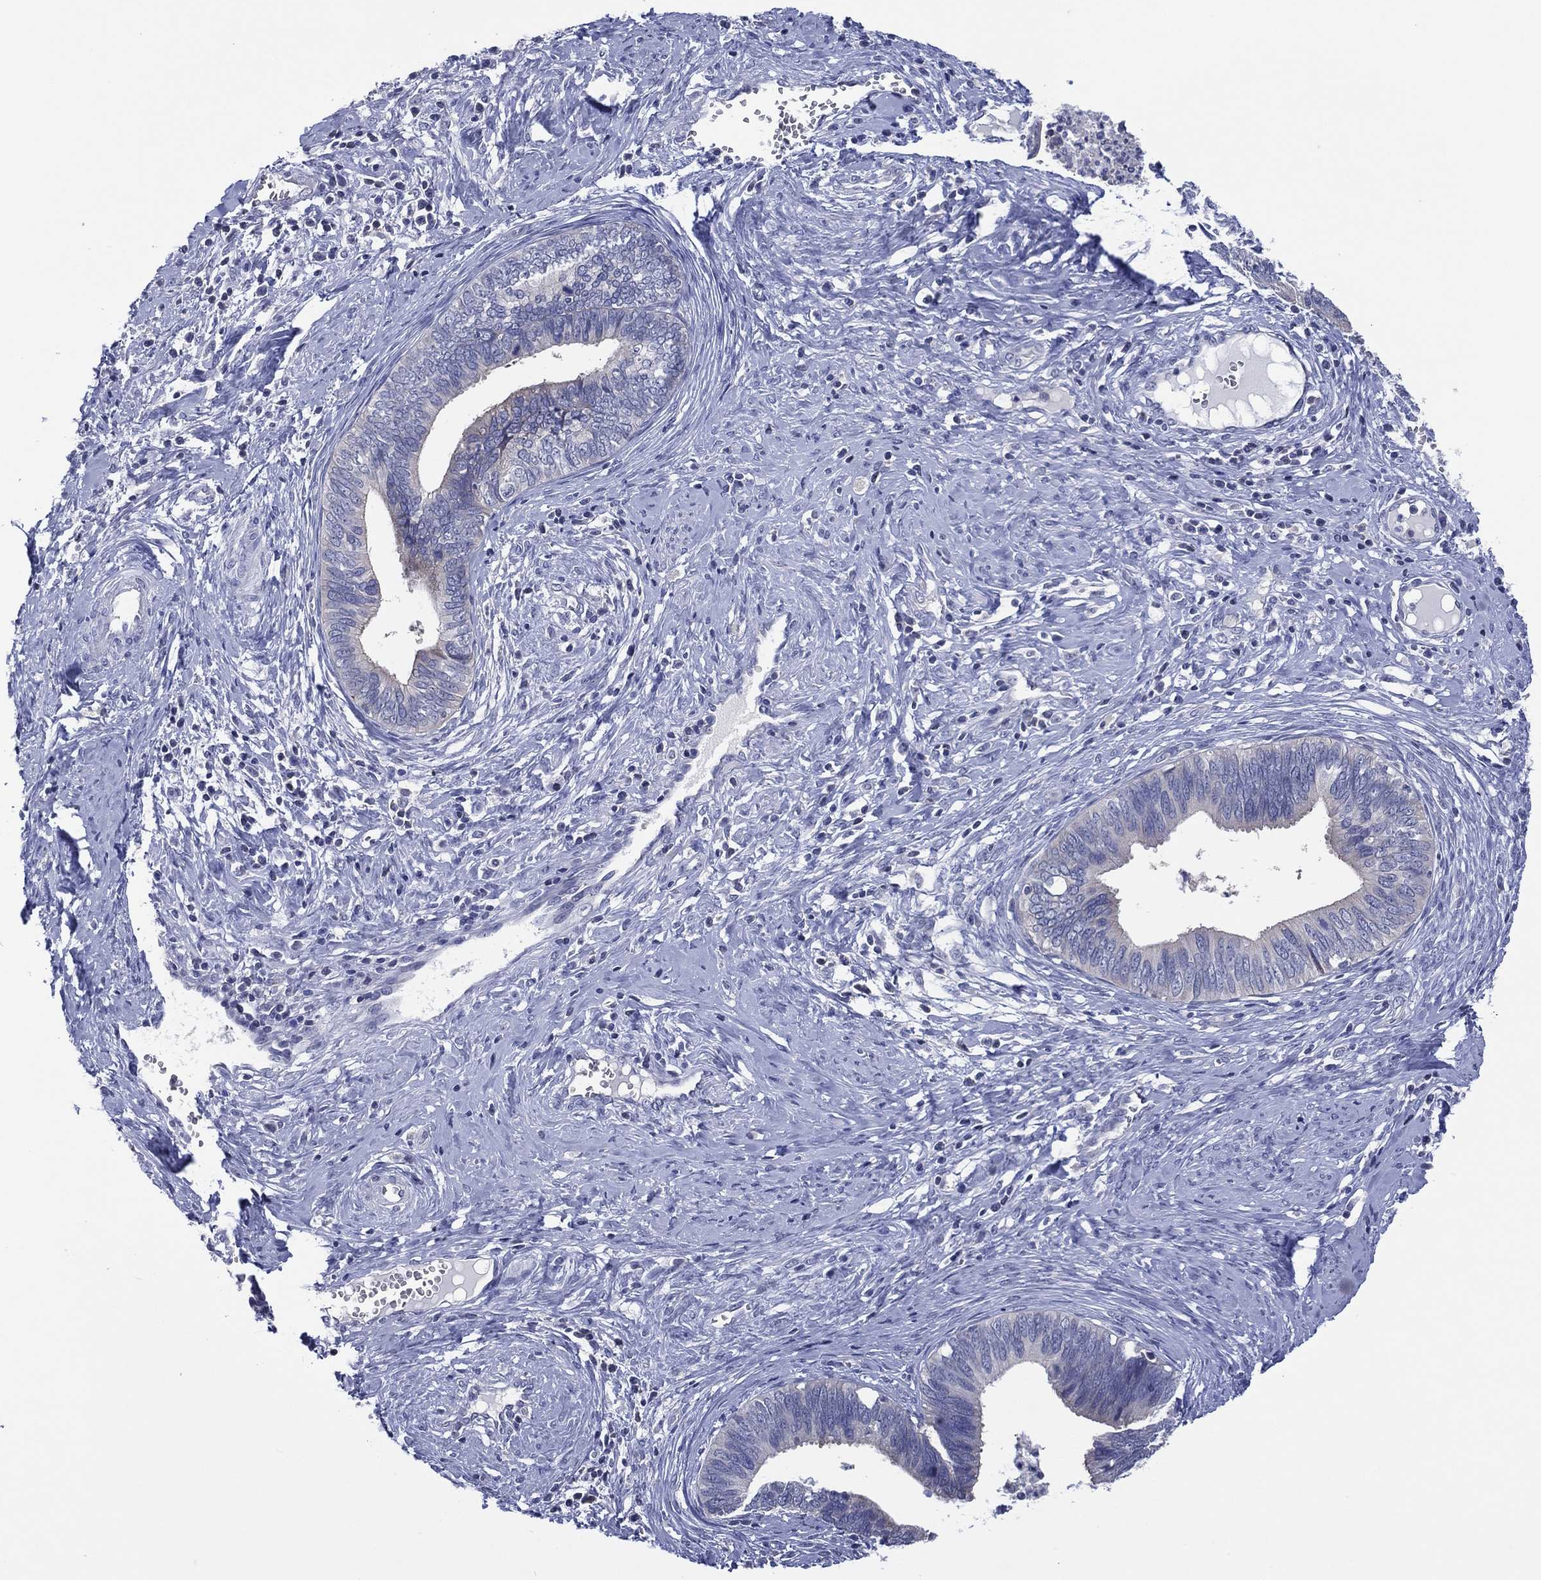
{"staining": {"intensity": "negative", "quantity": "none", "location": "none"}, "tissue": "cervical cancer", "cell_type": "Tumor cells", "image_type": "cancer", "snomed": [{"axis": "morphology", "description": "Adenocarcinoma, NOS"}, {"axis": "topography", "description": "Cervix"}], "caption": "A photomicrograph of cervical adenocarcinoma stained for a protein demonstrates no brown staining in tumor cells. Brightfield microscopy of immunohistochemistry (IHC) stained with DAB (3,3'-diaminobenzidine) (brown) and hematoxylin (blue), captured at high magnification.", "gene": "TRIM31", "patient": {"sex": "female", "age": 42}}